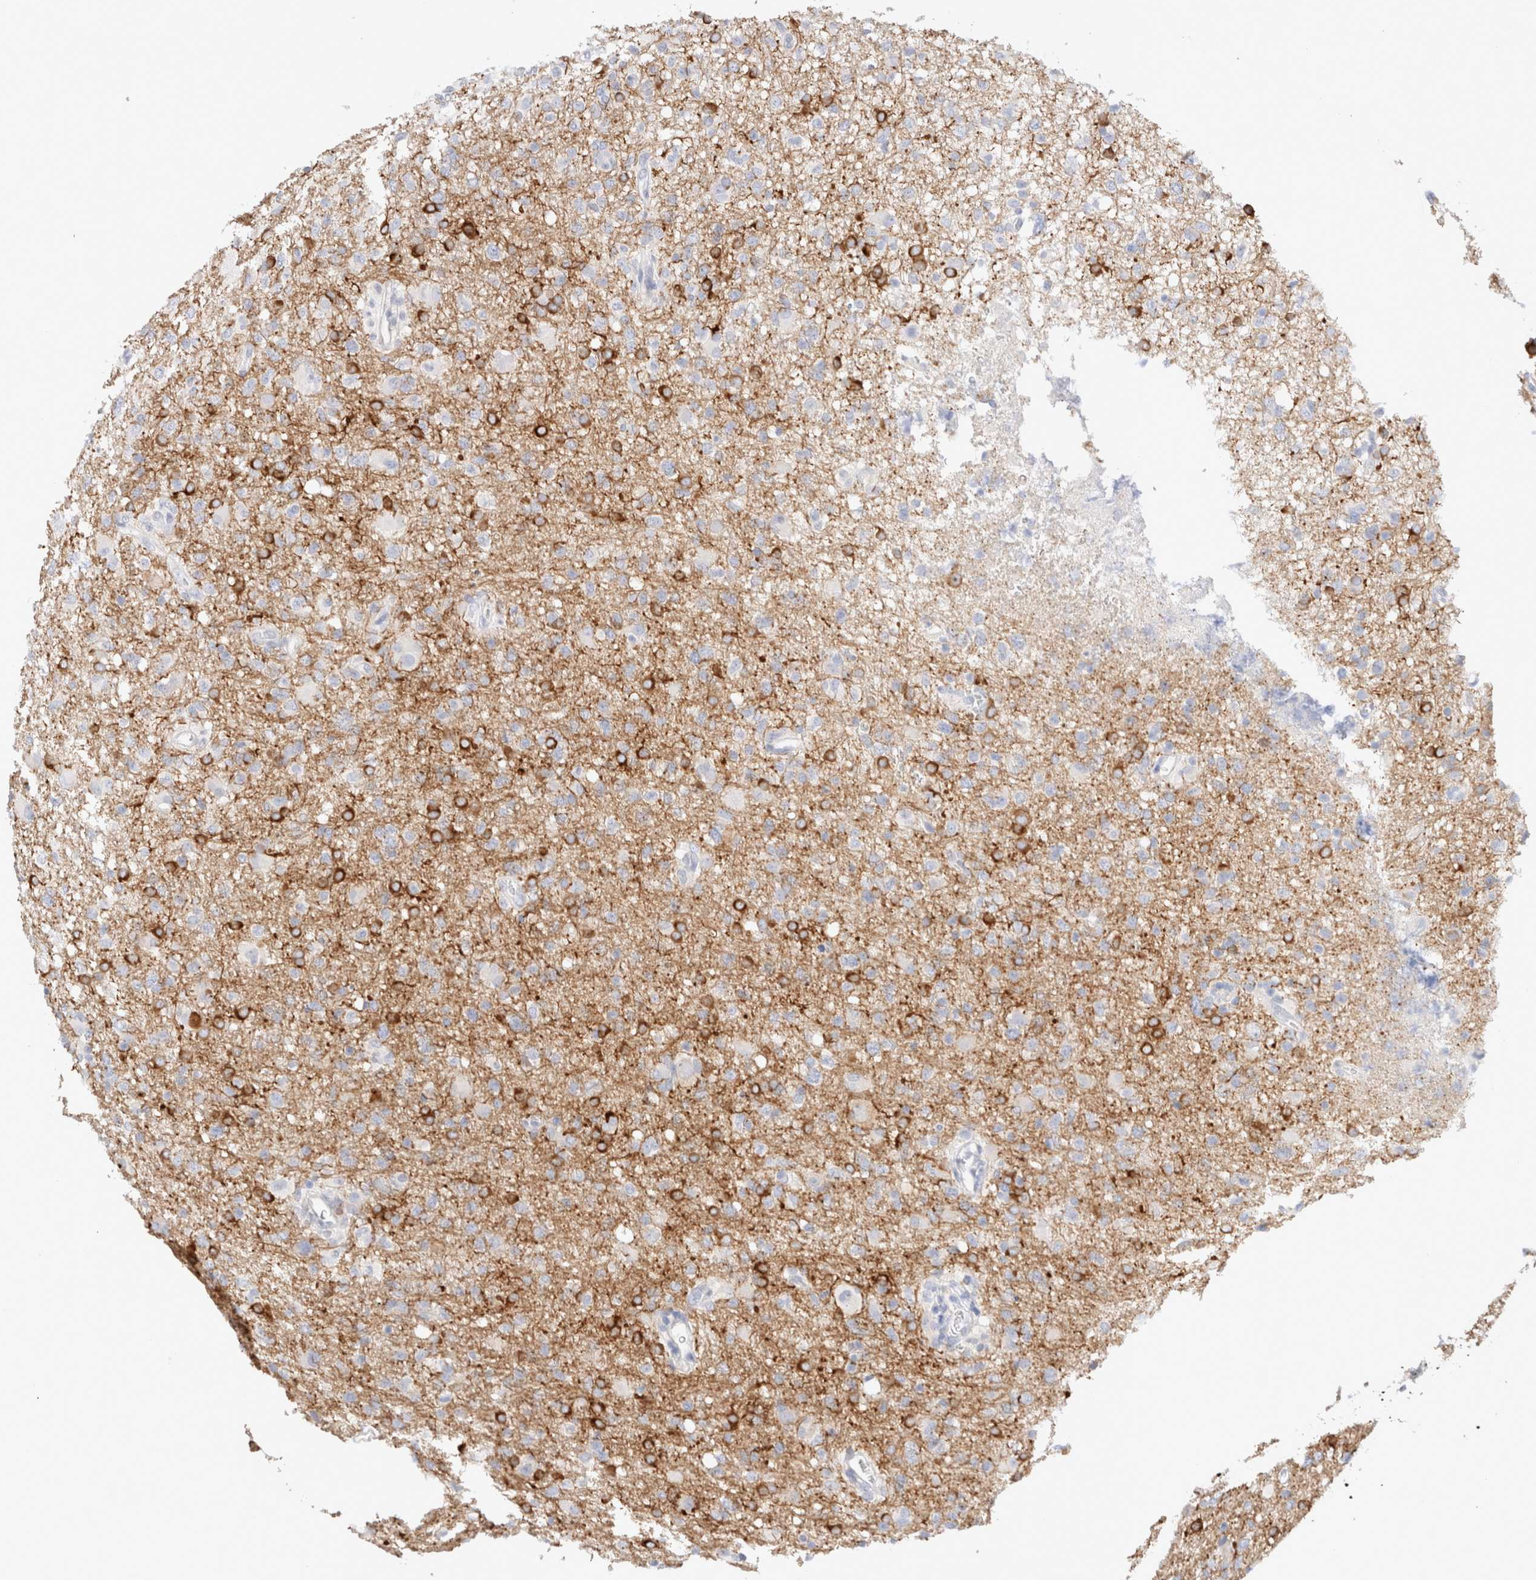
{"staining": {"intensity": "negative", "quantity": "none", "location": "none"}, "tissue": "glioma", "cell_type": "Tumor cells", "image_type": "cancer", "snomed": [{"axis": "morphology", "description": "Glioma, malignant, High grade"}, {"axis": "topography", "description": "Brain"}], "caption": "The histopathology image demonstrates no significant staining in tumor cells of glioma. (DAB immunohistochemistry (IHC) with hematoxylin counter stain).", "gene": "GADD45G", "patient": {"sex": "female", "age": 57}}